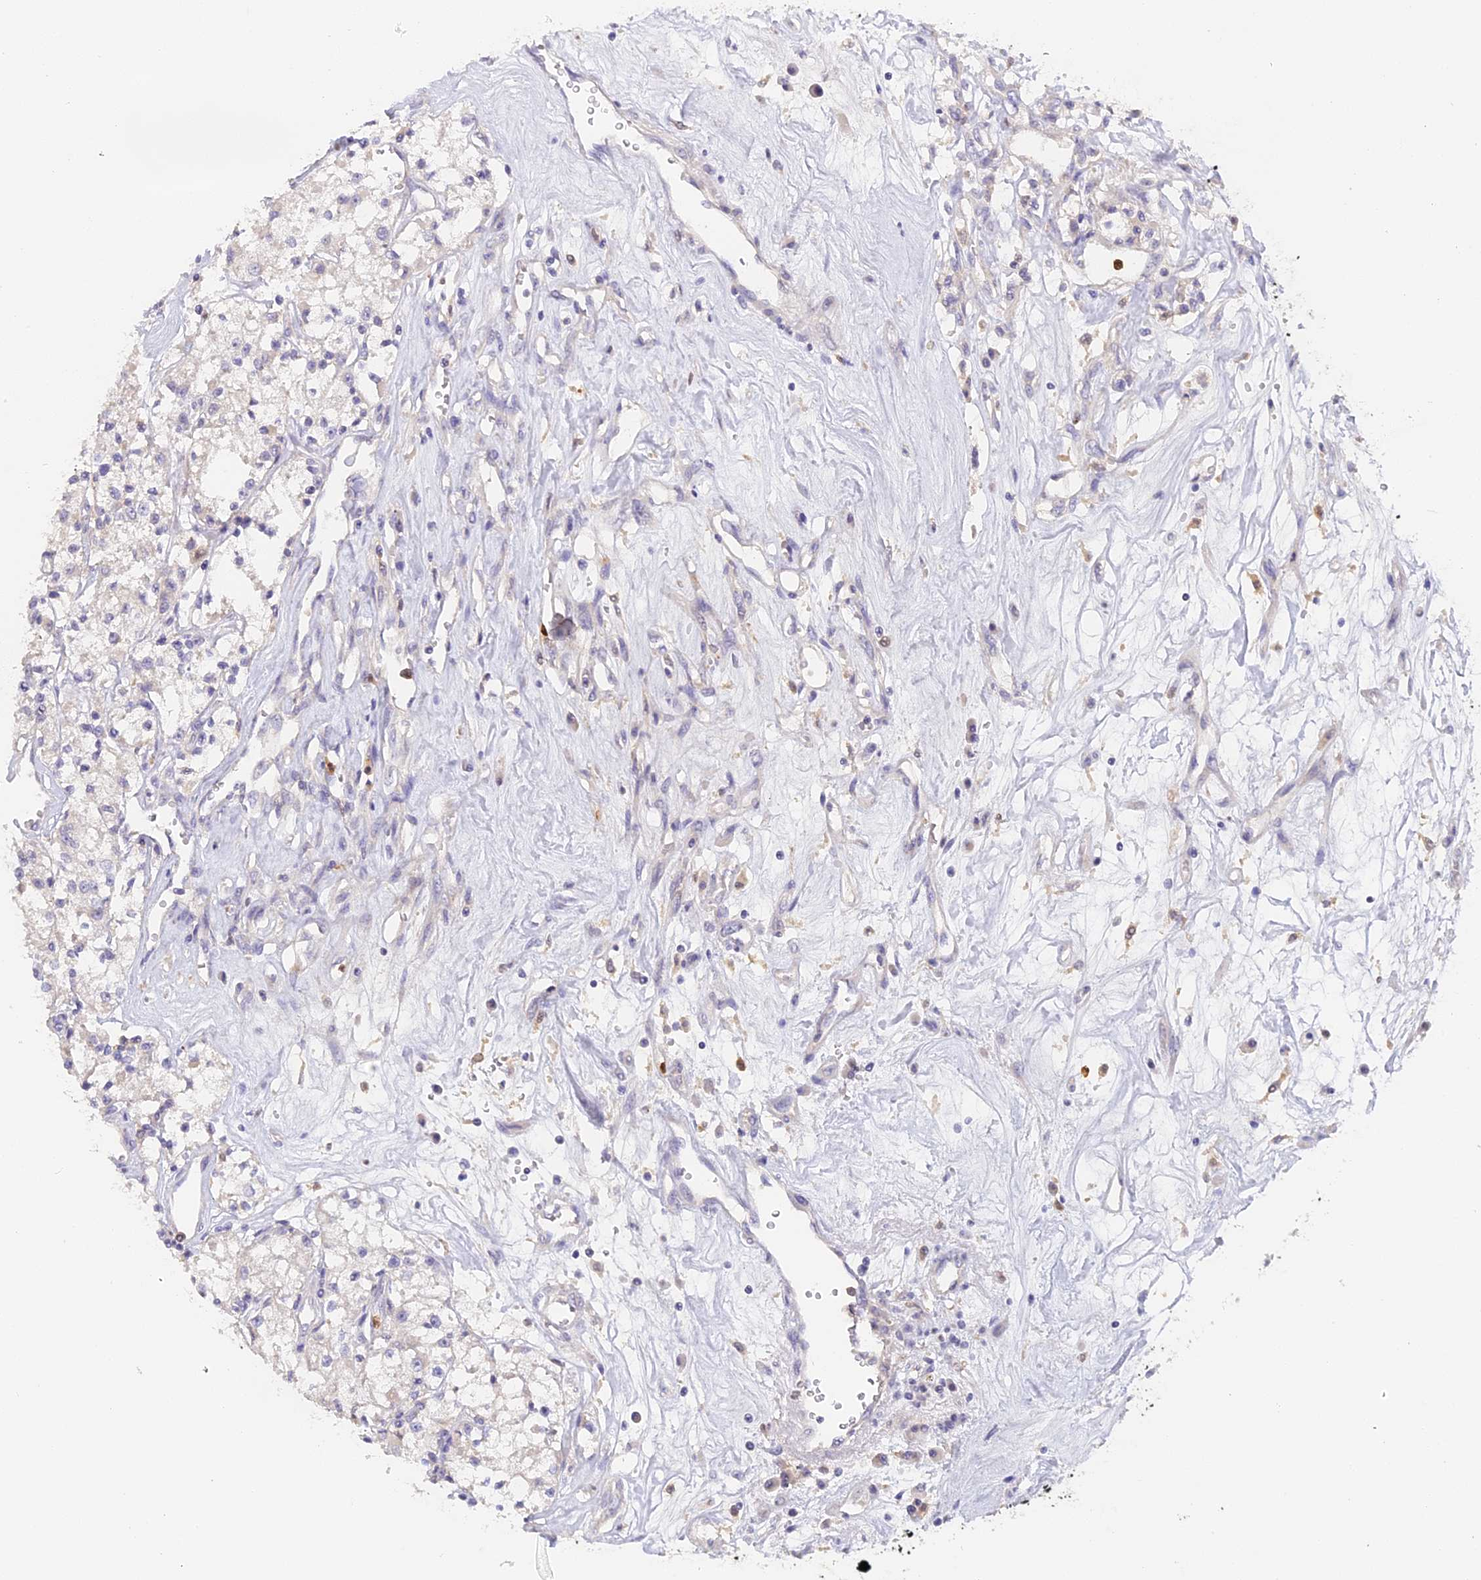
{"staining": {"intensity": "negative", "quantity": "none", "location": "none"}, "tissue": "renal cancer", "cell_type": "Tumor cells", "image_type": "cancer", "snomed": [{"axis": "morphology", "description": "Adenocarcinoma, NOS"}, {"axis": "topography", "description": "Kidney"}], "caption": "DAB immunohistochemical staining of adenocarcinoma (renal) shows no significant expression in tumor cells.", "gene": "NCF4", "patient": {"sex": "female", "age": 59}}